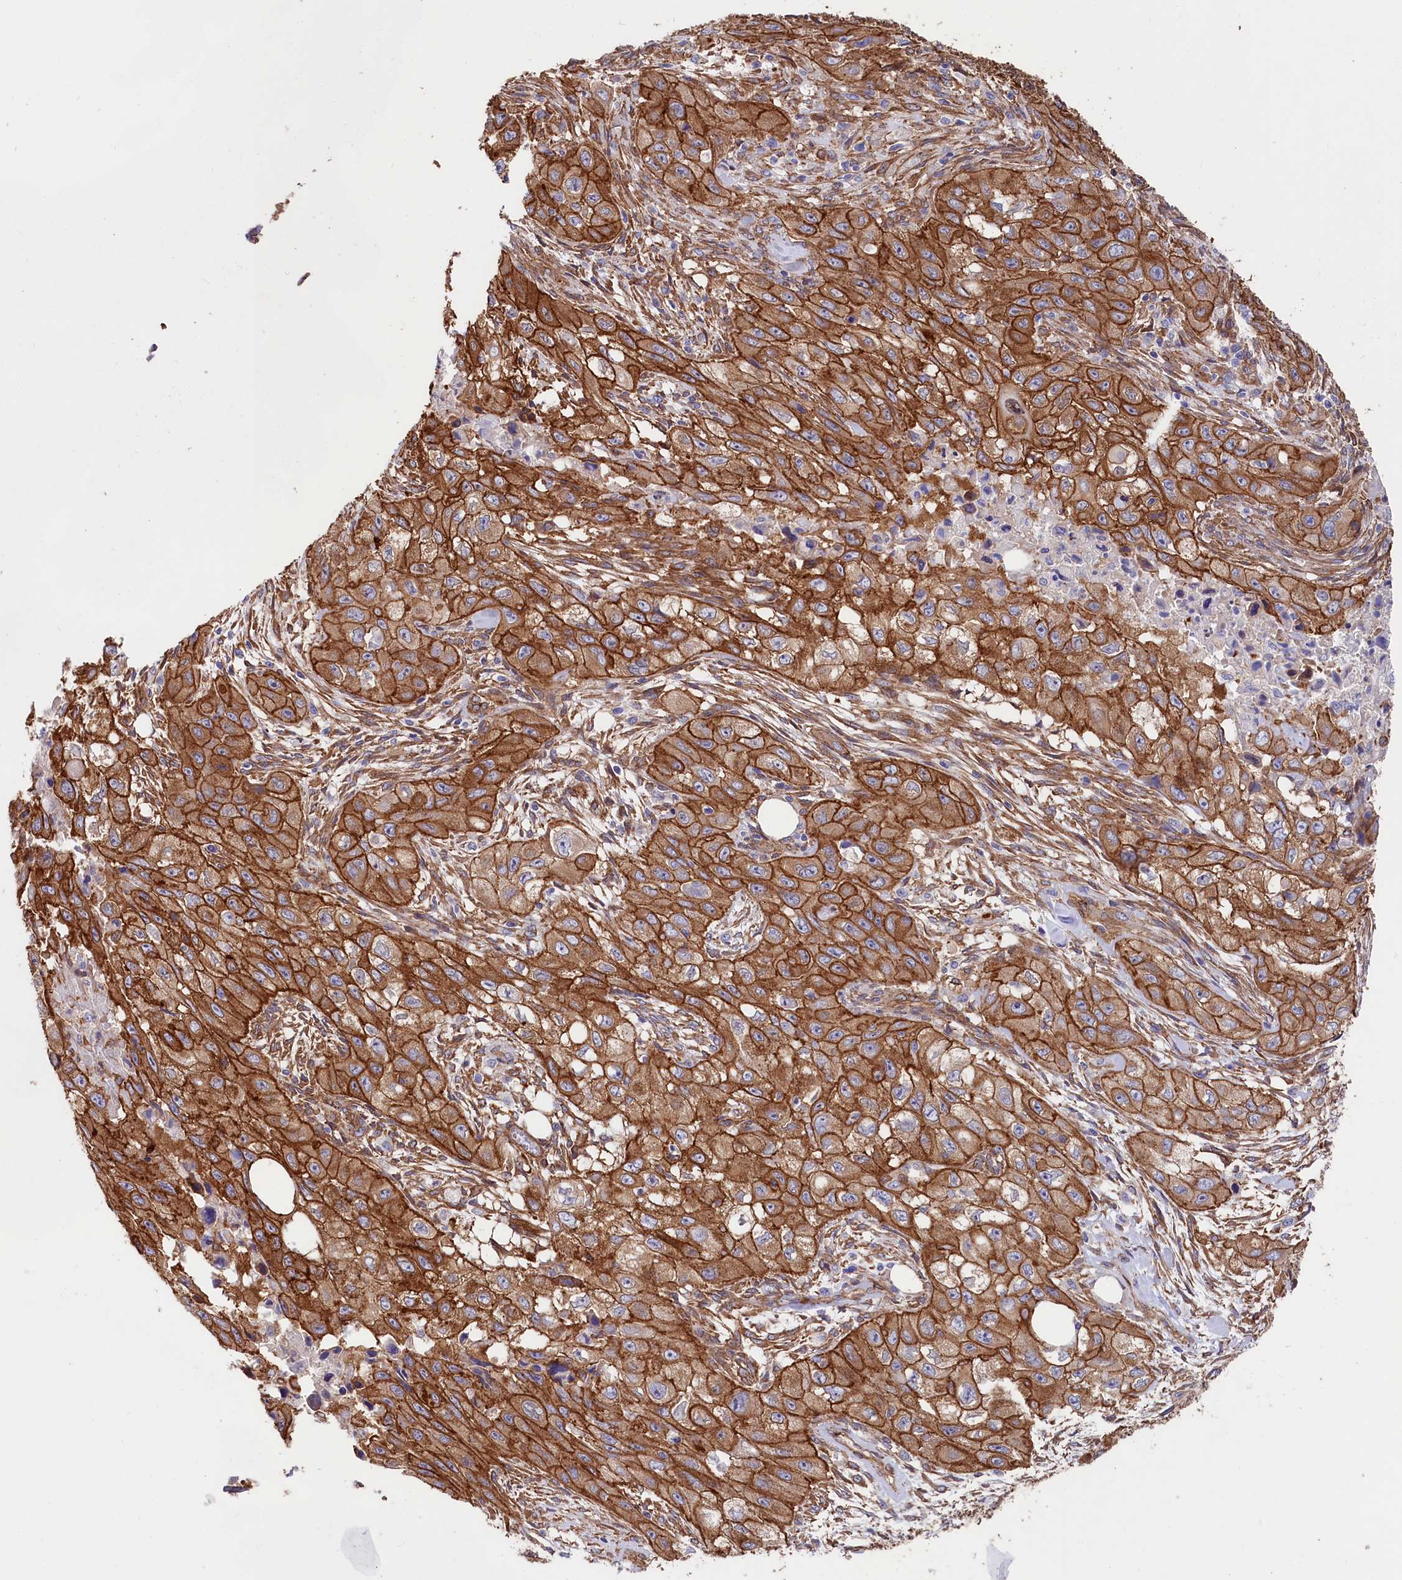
{"staining": {"intensity": "strong", "quantity": ">75%", "location": "cytoplasmic/membranous"}, "tissue": "skin cancer", "cell_type": "Tumor cells", "image_type": "cancer", "snomed": [{"axis": "morphology", "description": "Squamous cell carcinoma, NOS"}, {"axis": "topography", "description": "Skin"}, {"axis": "topography", "description": "Subcutis"}], "caption": "Squamous cell carcinoma (skin) tissue shows strong cytoplasmic/membranous positivity in about >75% of tumor cells, visualized by immunohistochemistry. (Brightfield microscopy of DAB IHC at high magnification).", "gene": "TNKS1BP1", "patient": {"sex": "male", "age": 73}}